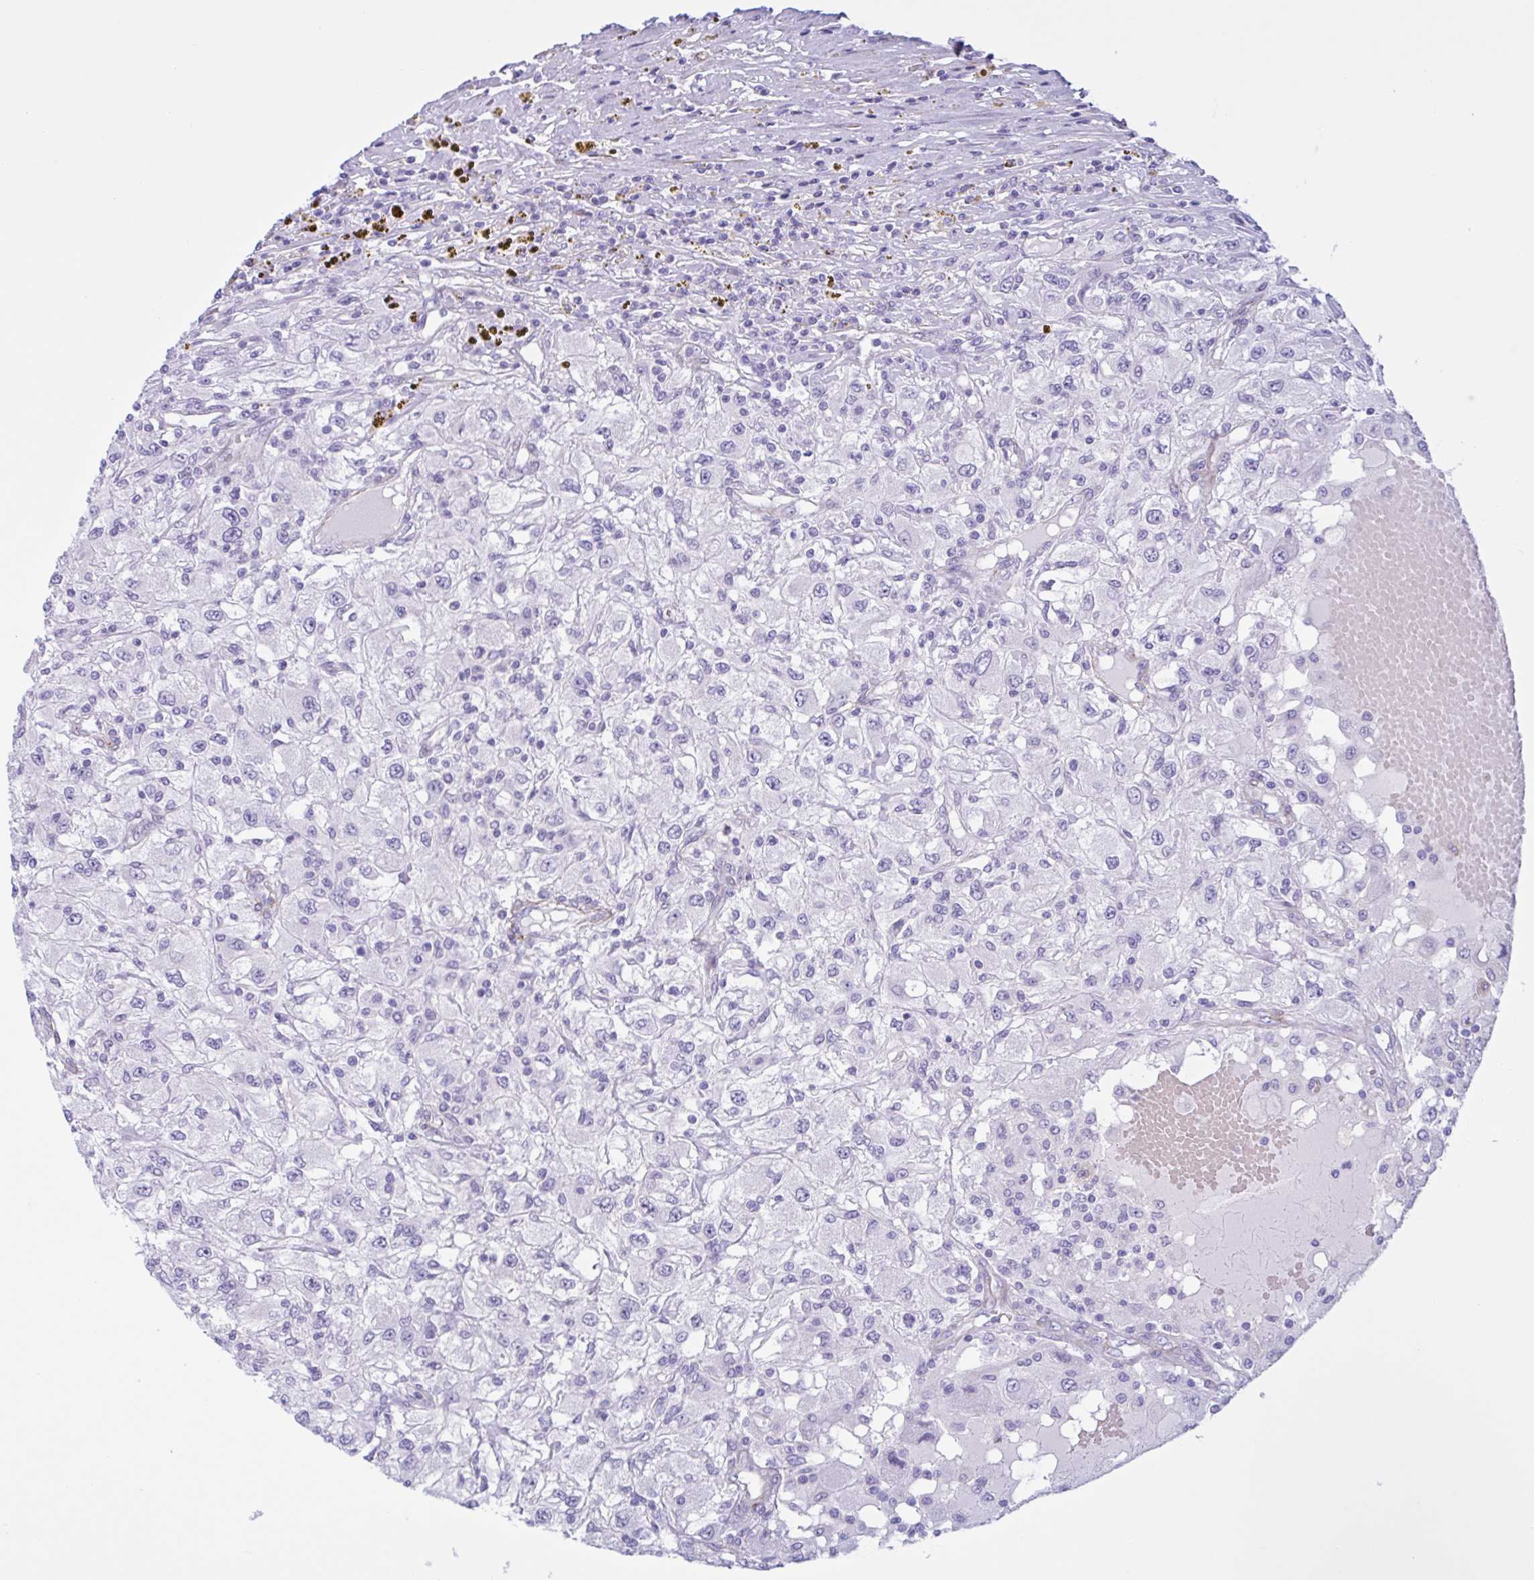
{"staining": {"intensity": "negative", "quantity": "none", "location": "none"}, "tissue": "renal cancer", "cell_type": "Tumor cells", "image_type": "cancer", "snomed": [{"axis": "morphology", "description": "Adenocarcinoma, NOS"}, {"axis": "topography", "description": "Kidney"}], "caption": "Tumor cells show no significant staining in adenocarcinoma (renal).", "gene": "AHCYL2", "patient": {"sex": "female", "age": 67}}